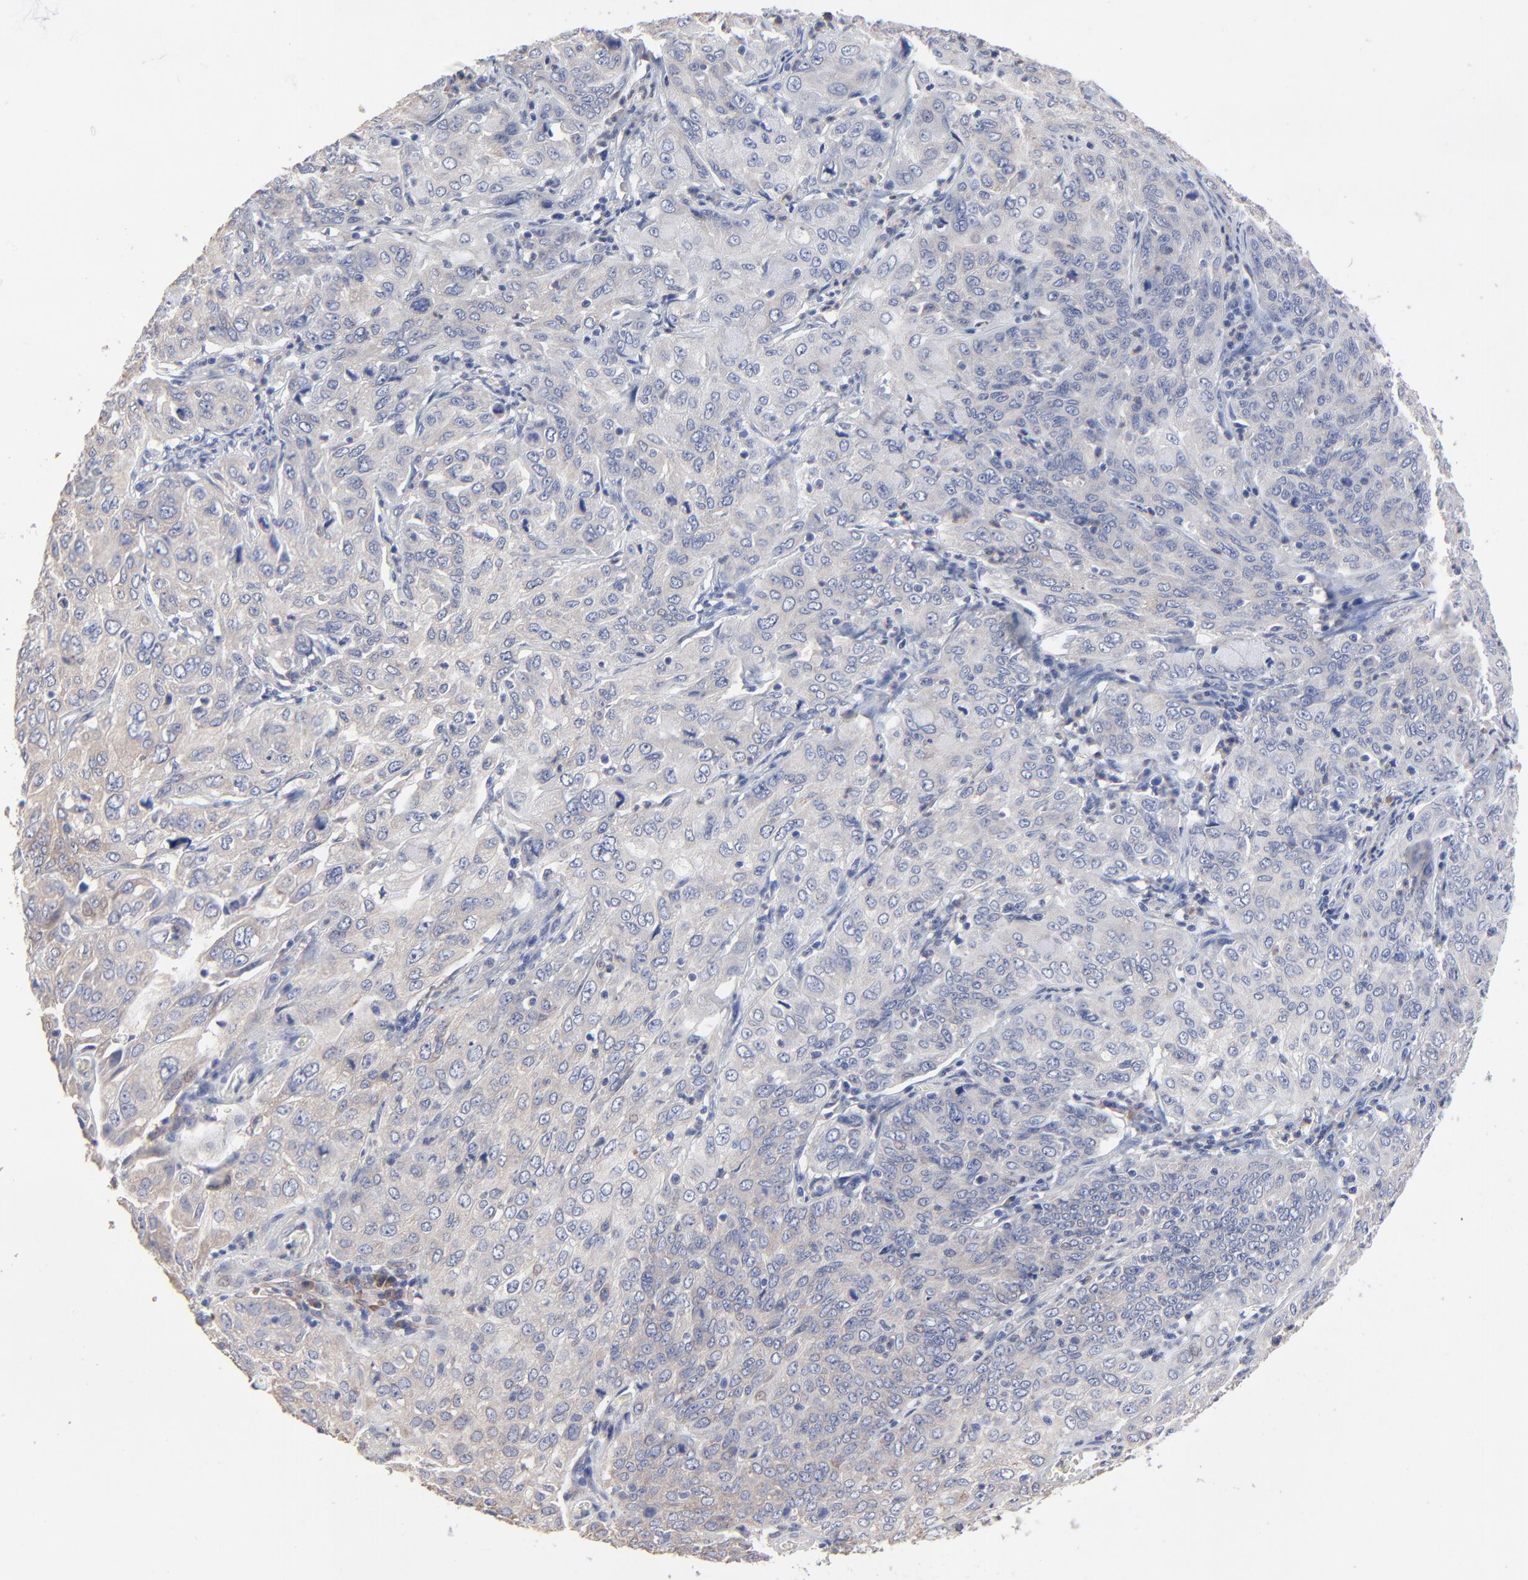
{"staining": {"intensity": "negative", "quantity": "none", "location": "none"}, "tissue": "cervical cancer", "cell_type": "Tumor cells", "image_type": "cancer", "snomed": [{"axis": "morphology", "description": "Squamous cell carcinoma, NOS"}, {"axis": "topography", "description": "Cervix"}], "caption": "This is an IHC histopathology image of human cervical cancer. There is no staining in tumor cells.", "gene": "PPFIBP2", "patient": {"sex": "female", "age": 38}}